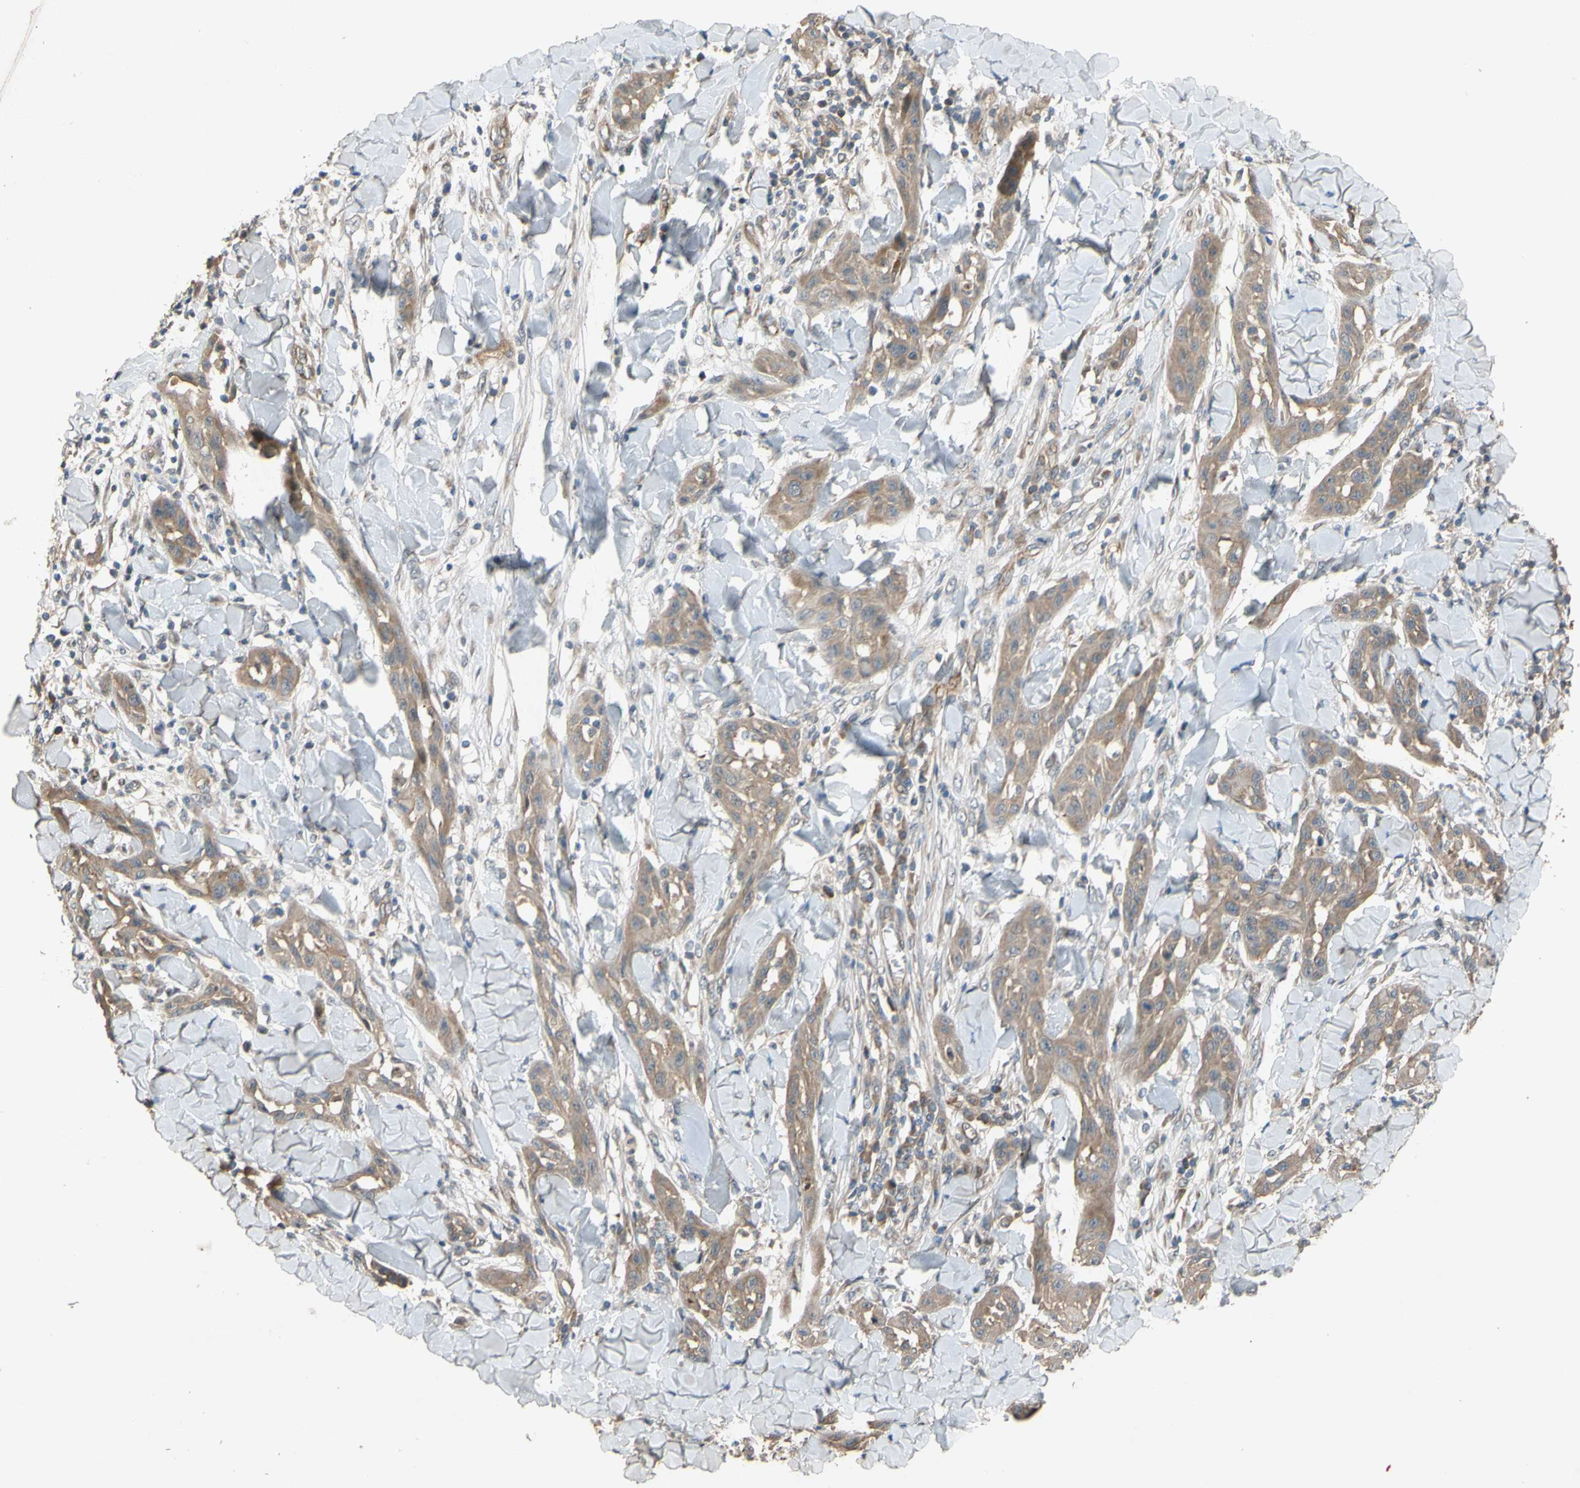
{"staining": {"intensity": "moderate", "quantity": ">75%", "location": "cytoplasmic/membranous"}, "tissue": "skin cancer", "cell_type": "Tumor cells", "image_type": "cancer", "snomed": [{"axis": "morphology", "description": "Squamous cell carcinoma, NOS"}, {"axis": "topography", "description": "Skin"}], "caption": "An IHC micrograph of tumor tissue is shown. Protein staining in brown labels moderate cytoplasmic/membranous positivity in skin cancer within tumor cells. The staining is performed using DAB brown chromogen to label protein expression. The nuclei are counter-stained blue using hematoxylin.", "gene": "SHROOM4", "patient": {"sex": "male", "age": 24}}